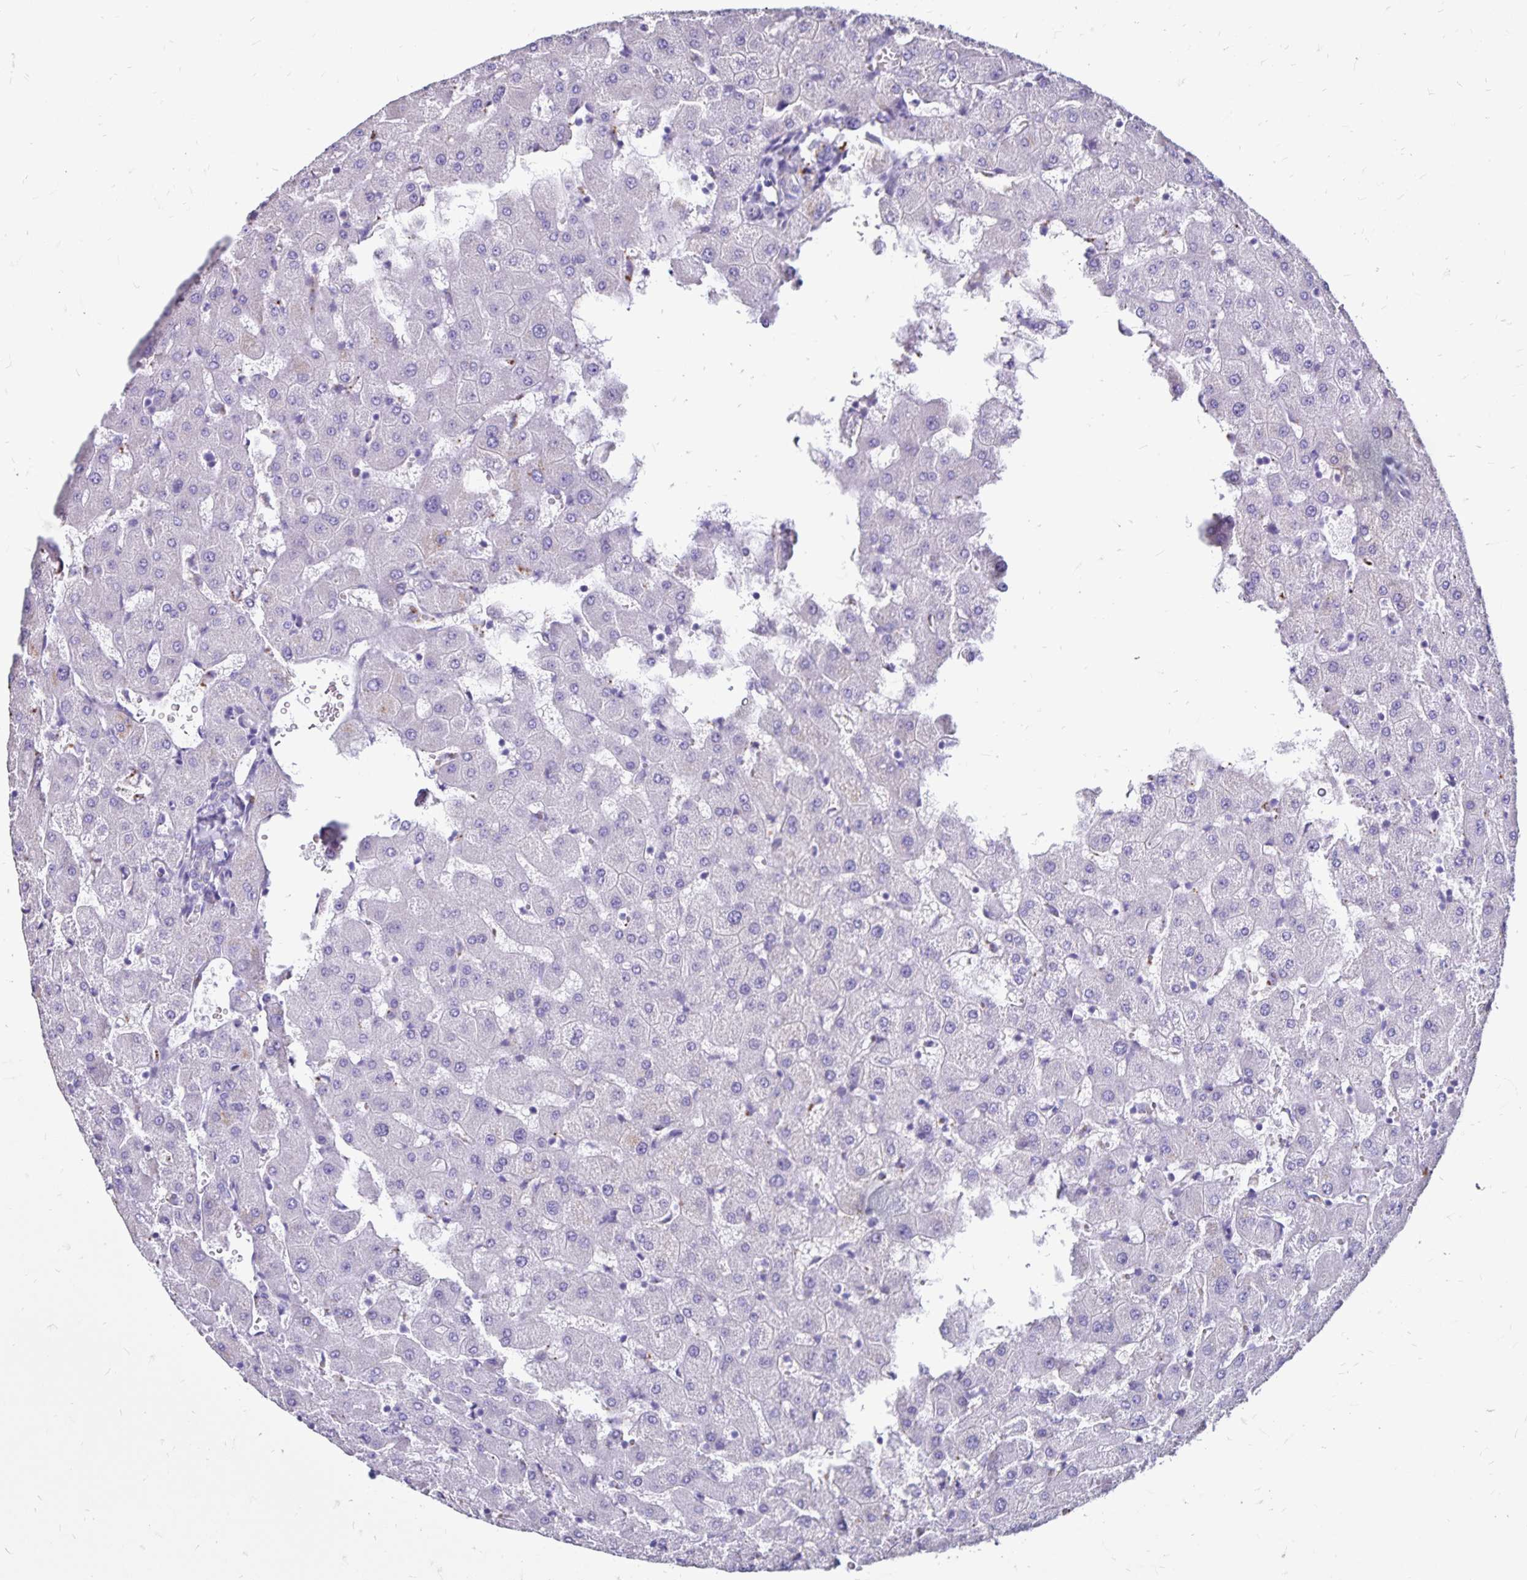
{"staining": {"intensity": "negative", "quantity": "none", "location": "none"}, "tissue": "liver", "cell_type": "Cholangiocytes", "image_type": "normal", "snomed": [{"axis": "morphology", "description": "Normal tissue, NOS"}, {"axis": "topography", "description": "Liver"}], "caption": "DAB (3,3'-diaminobenzidine) immunohistochemical staining of benign liver displays no significant staining in cholangiocytes. (DAB (3,3'-diaminobenzidine) immunohistochemistry (IHC) visualized using brightfield microscopy, high magnification).", "gene": "EVPL", "patient": {"sex": "female", "age": 63}}